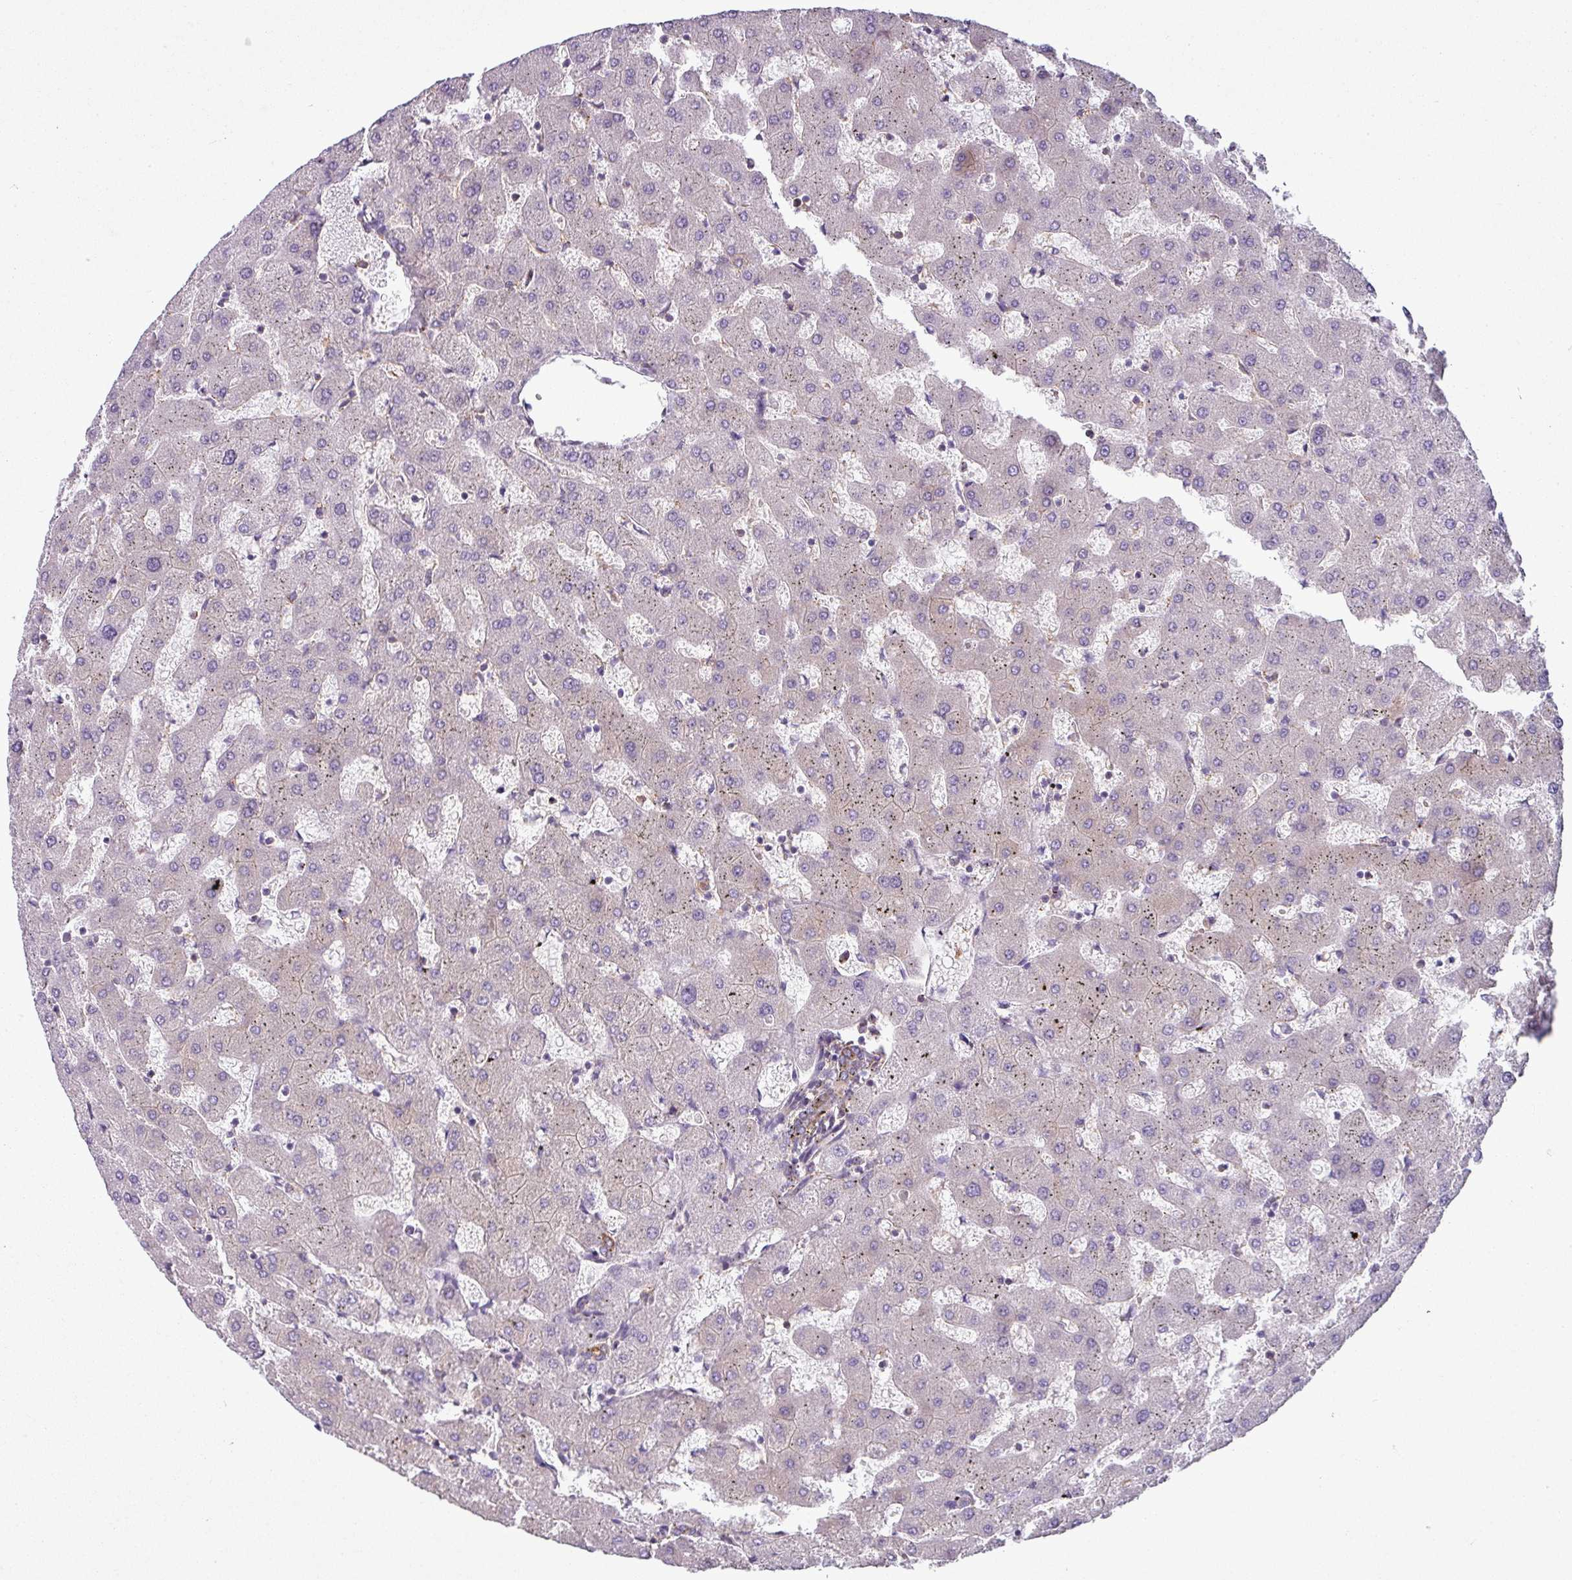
{"staining": {"intensity": "moderate", "quantity": "25%-75%", "location": "cytoplasmic/membranous"}, "tissue": "liver", "cell_type": "Cholangiocytes", "image_type": "normal", "snomed": [{"axis": "morphology", "description": "Normal tissue, NOS"}, {"axis": "topography", "description": "Liver"}], "caption": "The image shows staining of normal liver, revealing moderate cytoplasmic/membranous protein expression (brown color) within cholangiocytes.", "gene": "XNDC1N", "patient": {"sex": "female", "age": 63}}